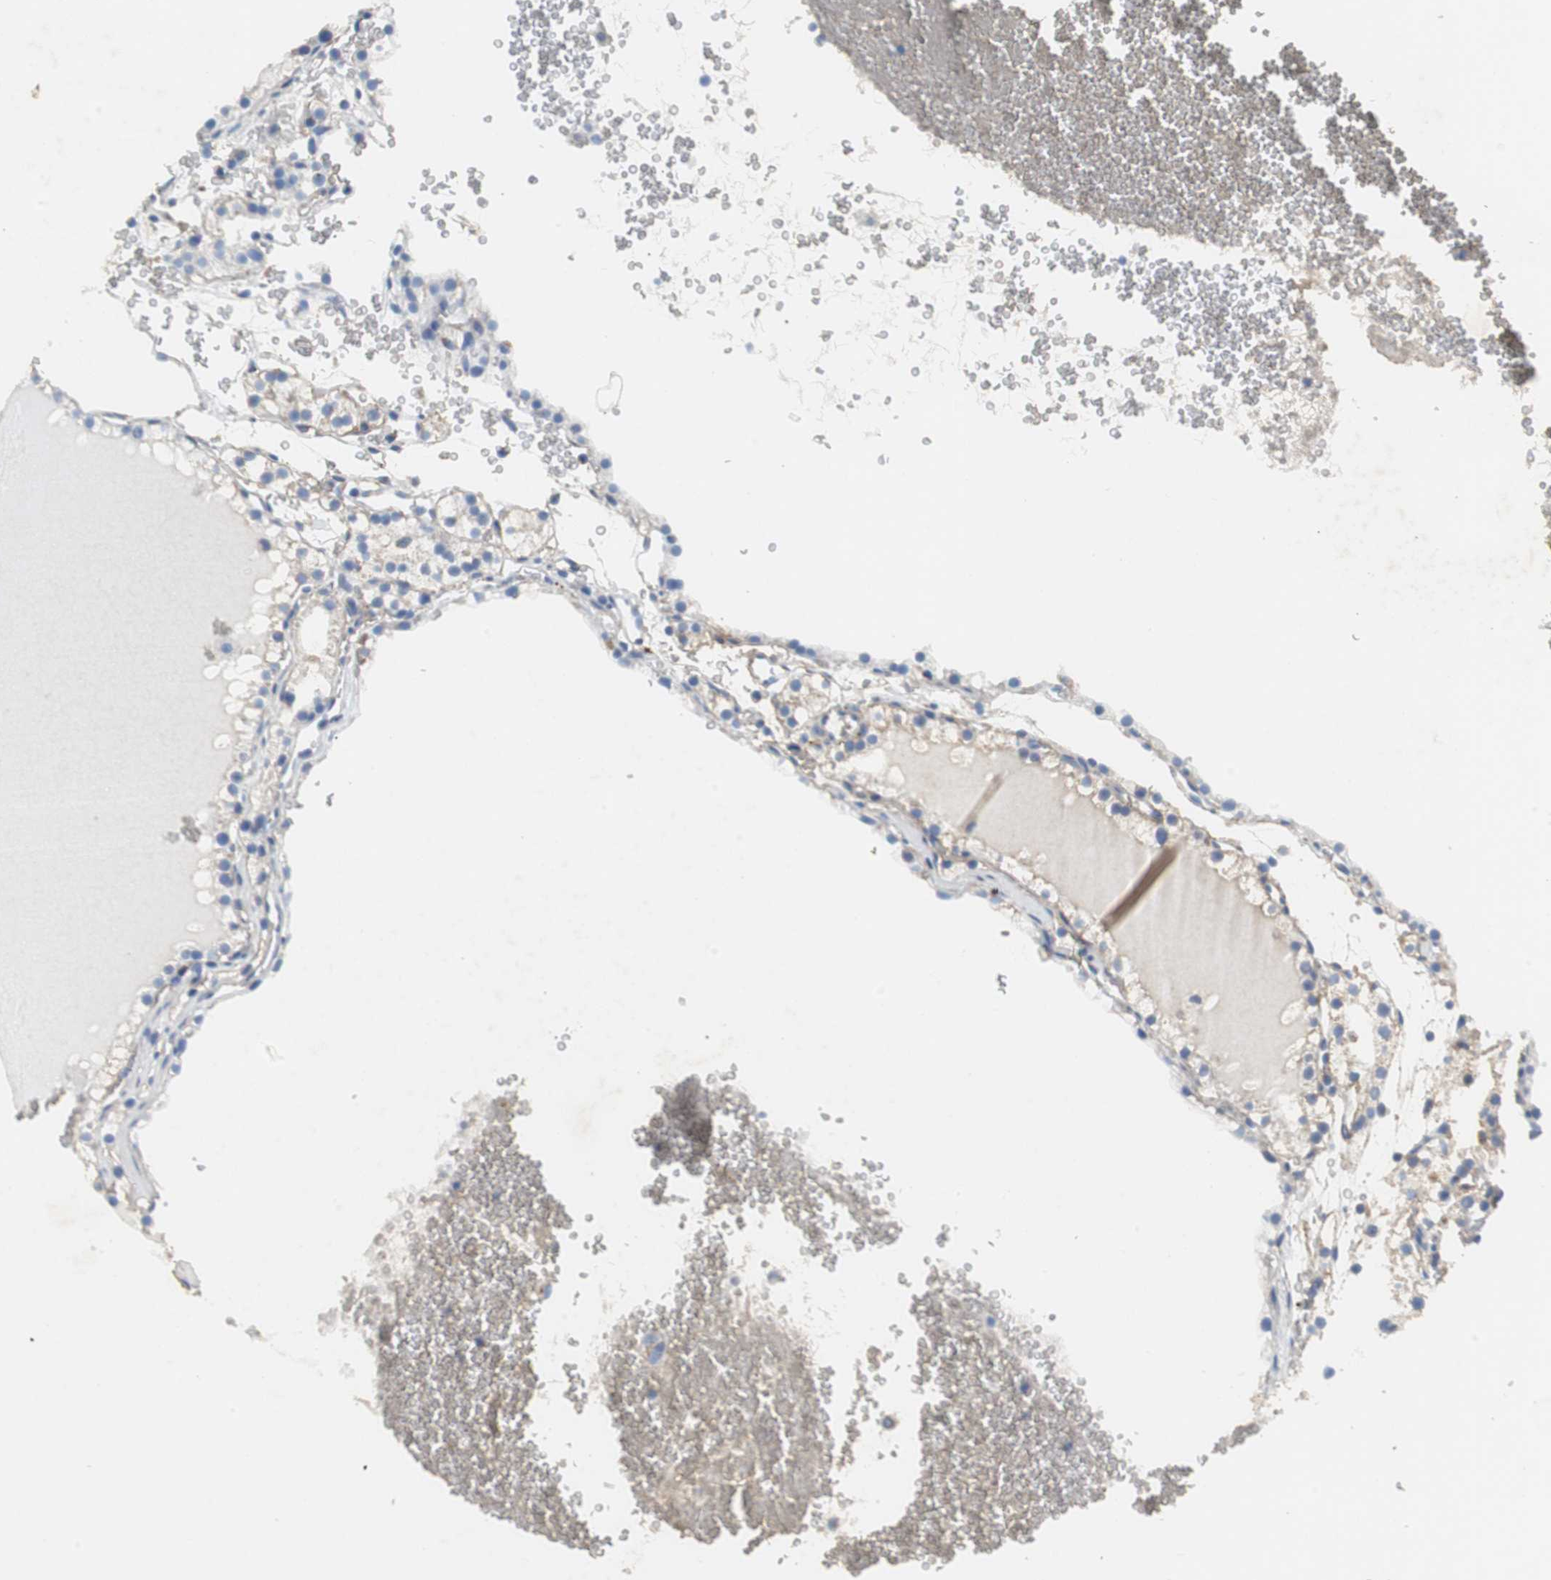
{"staining": {"intensity": "weak", "quantity": "<25%", "location": "cytoplasmic/membranous"}, "tissue": "renal cancer", "cell_type": "Tumor cells", "image_type": "cancer", "snomed": [{"axis": "morphology", "description": "Adenocarcinoma, NOS"}, {"axis": "topography", "description": "Kidney"}], "caption": "The immunohistochemistry micrograph has no significant positivity in tumor cells of adenocarcinoma (renal) tissue. Nuclei are stained in blue.", "gene": "NNT", "patient": {"sex": "female", "age": 41}}